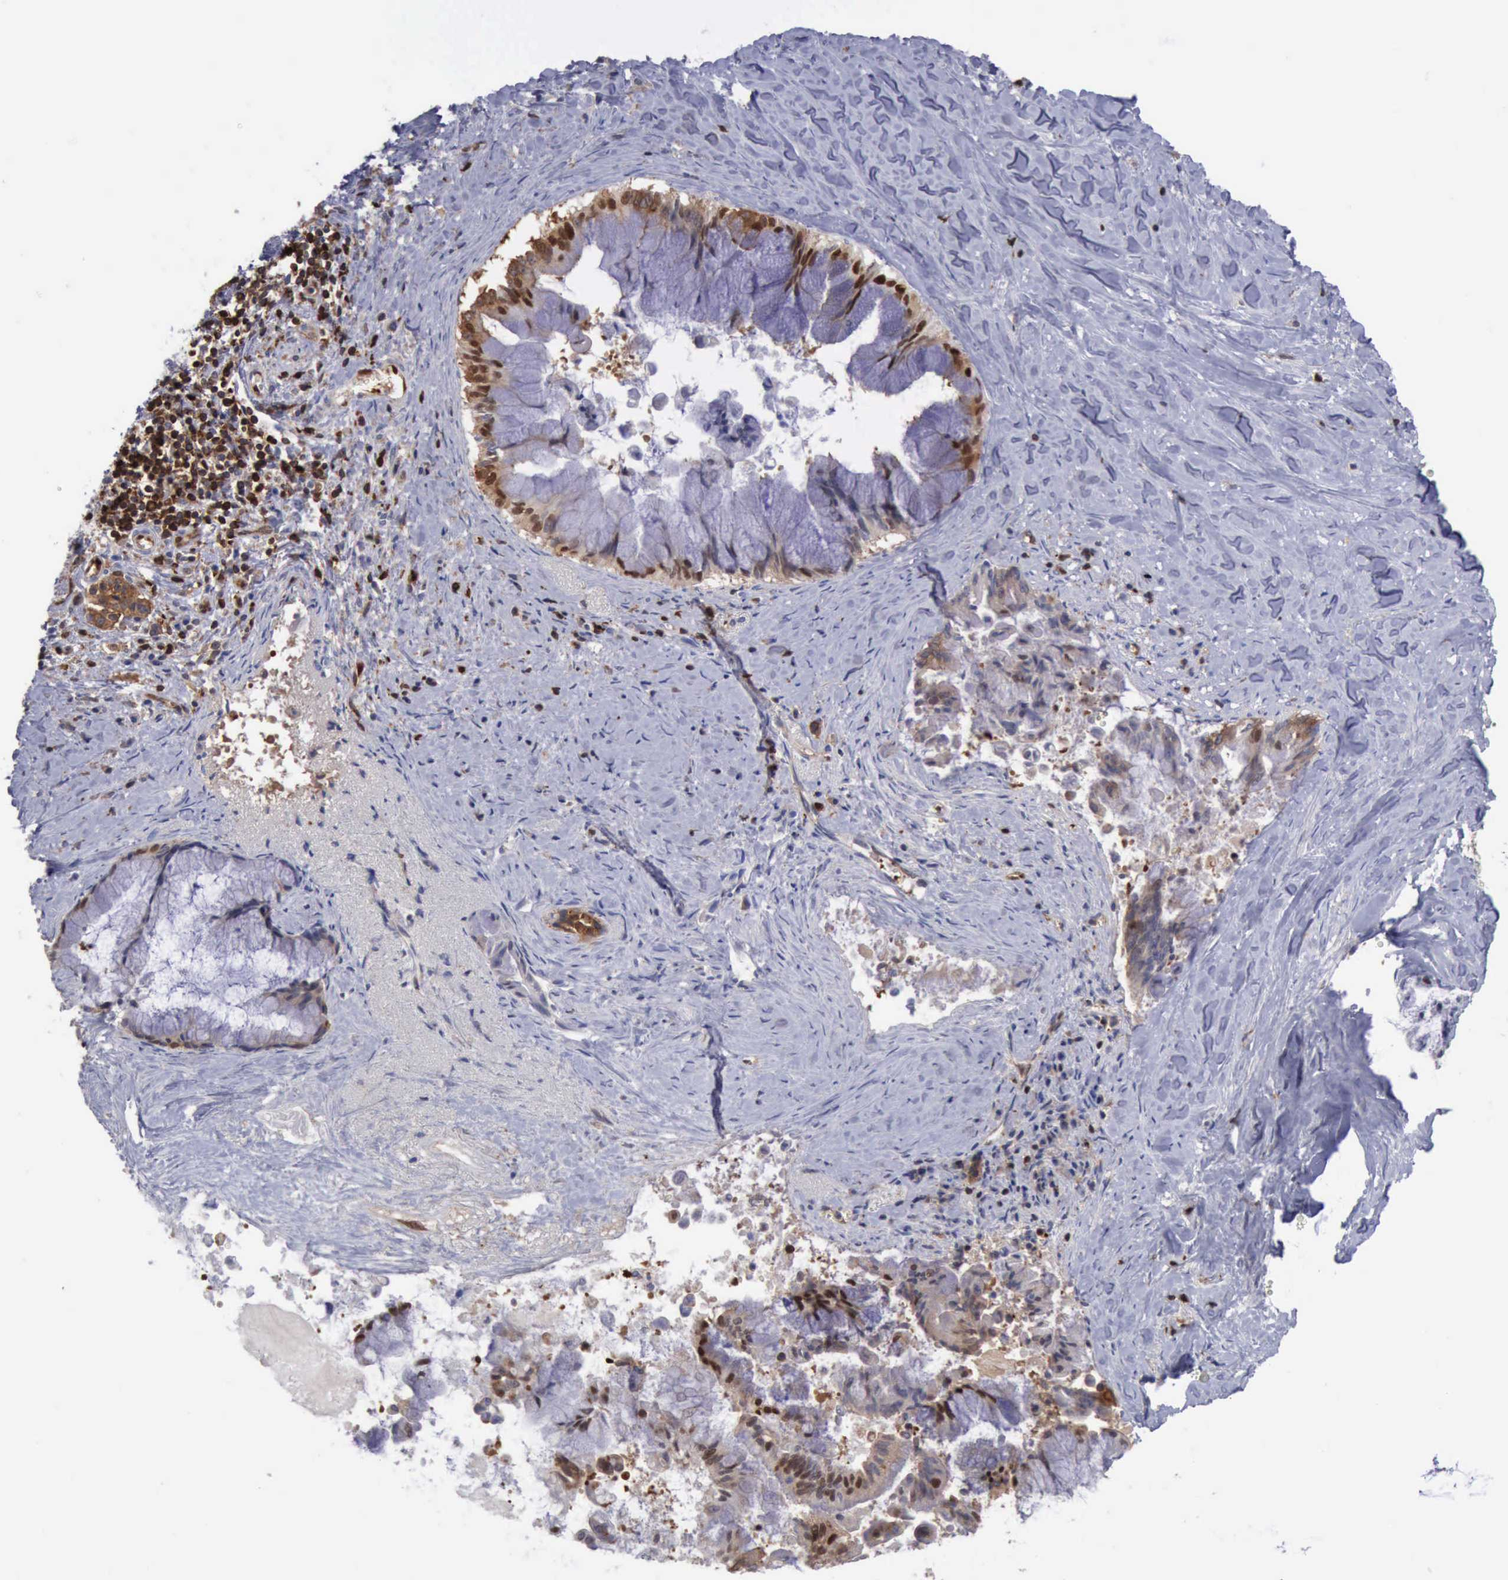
{"staining": {"intensity": "moderate", "quantity": "25%-75%", "location": "cytoplasmic/membranous"}, "tissue": "pancreatic cancer", "cell_type": "Tumor cells", "image_type": "cancer", "snomed": [{"axis": "morphology", "description": "Adenocarcinoma, NOS"}, {"axis": "topography", "description": "Pancreas"}], "caption": "Tumor cells display medium levels of moderate cytoplasmic/membranous positivity in about 25%-75% of cells in human pancreatic cancer.", "gene": "PDCD4", "patient": {"sex": "male", "age": 59}}